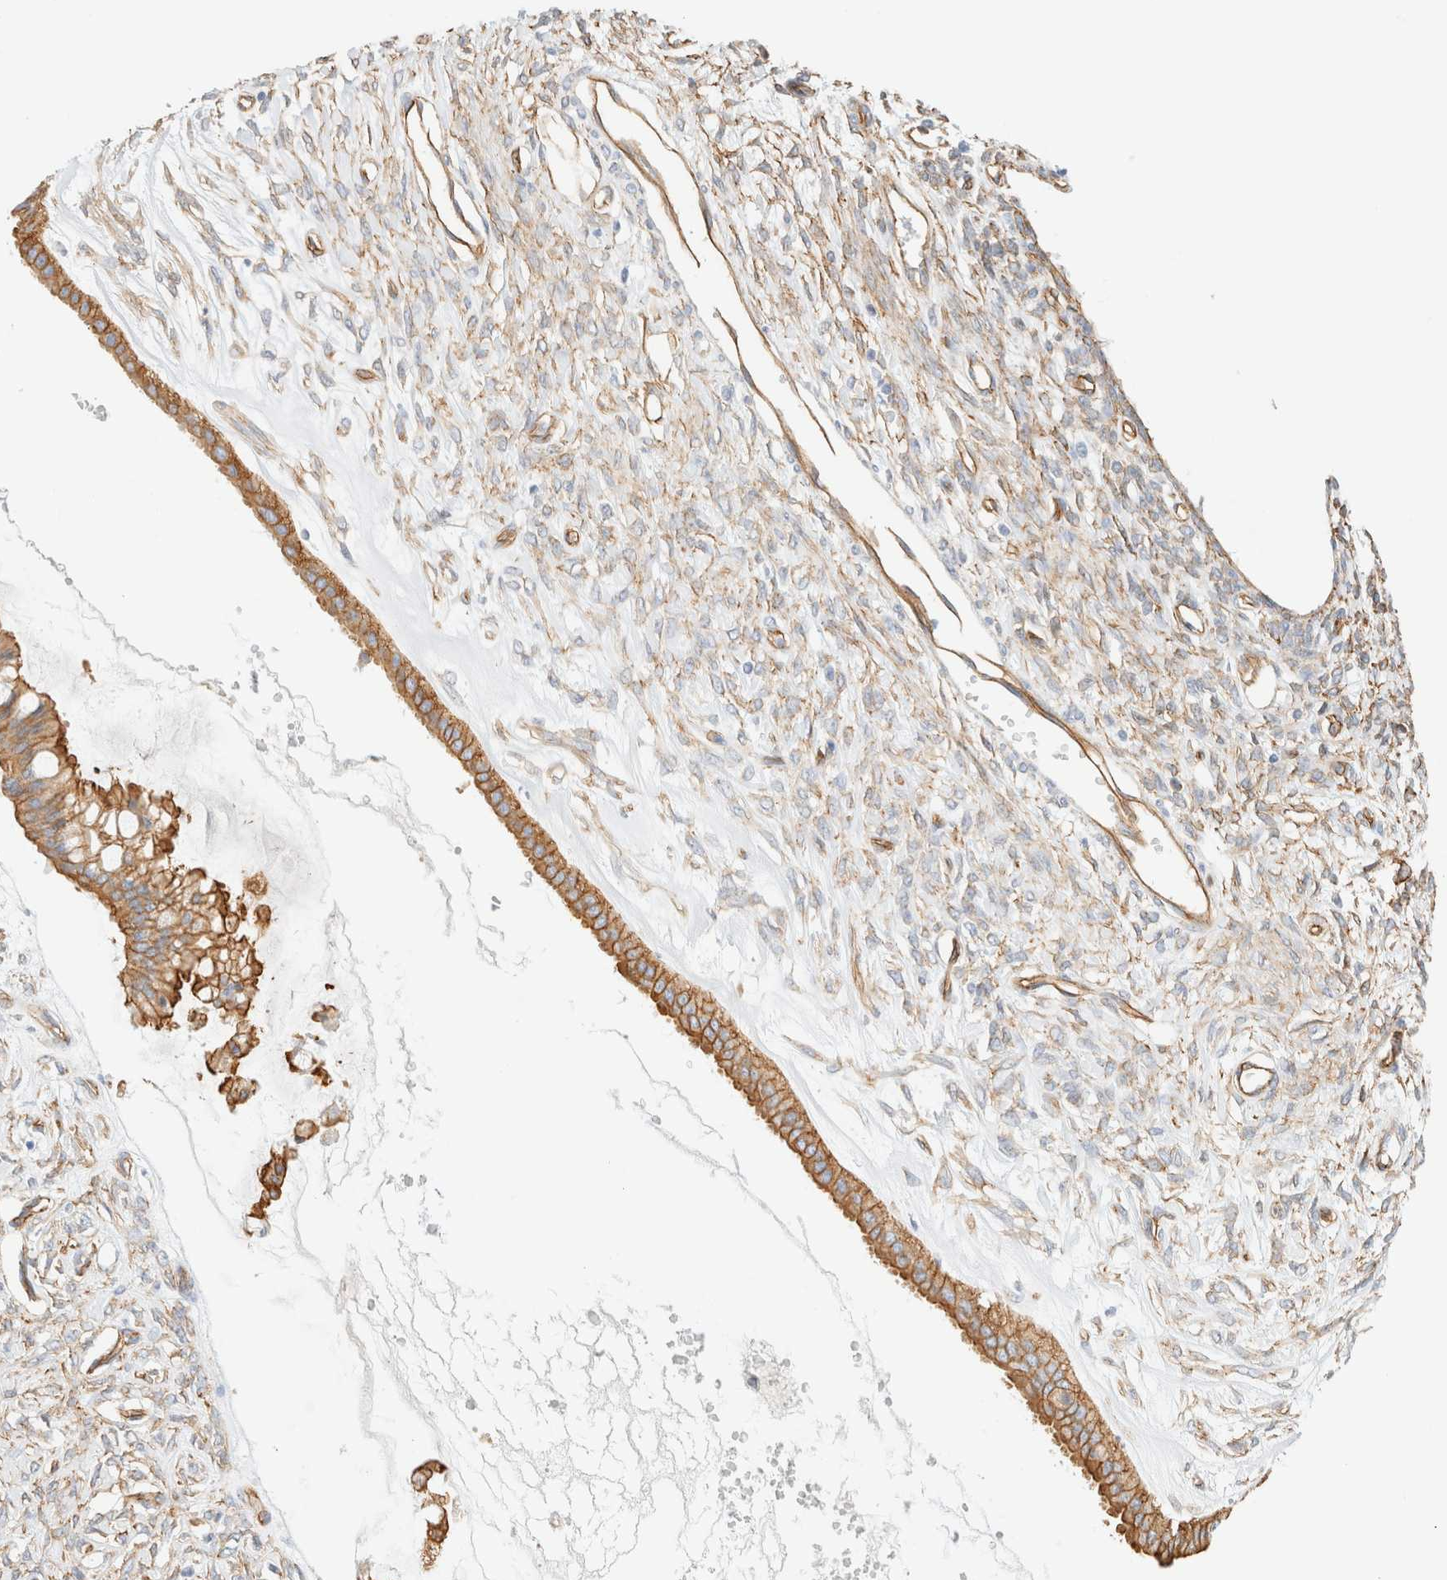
{"staining": {"intensity": "moderate", "quantity": ">75%", "location": "cytoplasmic/membranous"}, "tissue": "ovarian cancer", "cell_type": "Tumor cells", "image_type": "cancer", "snomed": [{"axis": "morphology", "description": "Cystadenocarcinoma, mucinous, NOS"}, {"axis": "topography", "description": "Ovary"}], "caption": "Mucinous cystadenocarcinoma (ovarian) stained for a protein (brown) exhibits moderate cytoplasmic/membranous positive staining in approximately >75% of tumor cells.", "gene": "CYB5R4", "patient": {"sex": "female", "age": 73}}